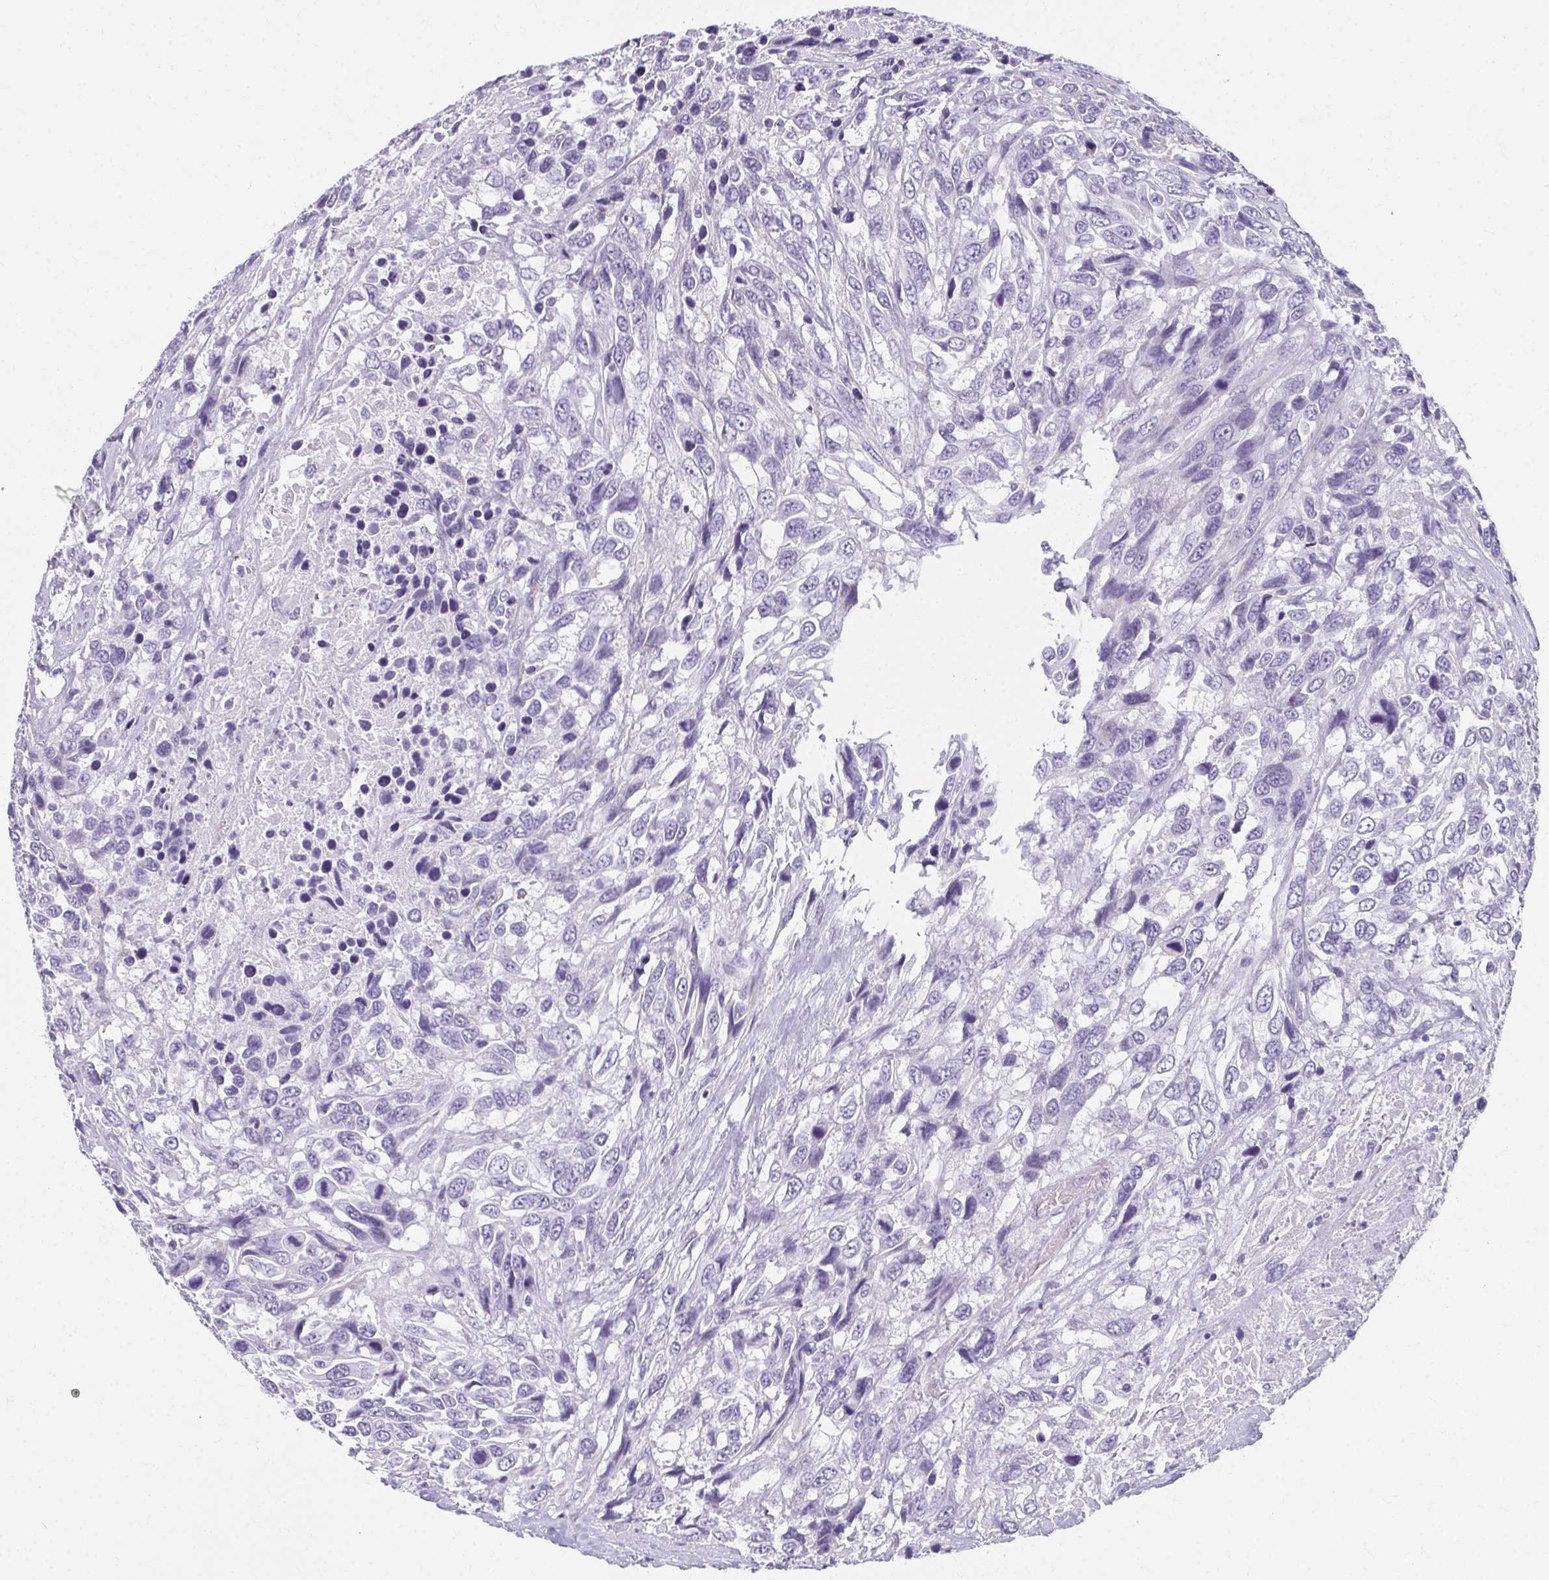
{"staining": {"intensity": "negative", "quantity": "none", "location": "none"}, "tissue": "urothelial cancer", "cell_type": "Tumor cells", "image_type": "cancer", "snomed": [{"axis": "morphology", "description": "Urothelial carcinoma, High grade"}, {"axis": "topography", "description": "Urinary bladder"}], "caption": "A histopathology image of high-grade urothelial carcinoma stained for a protein shows no brown staining in tumor cells.", "gene": "MOBP", "patient": {"sex": "female", "age": 70}}